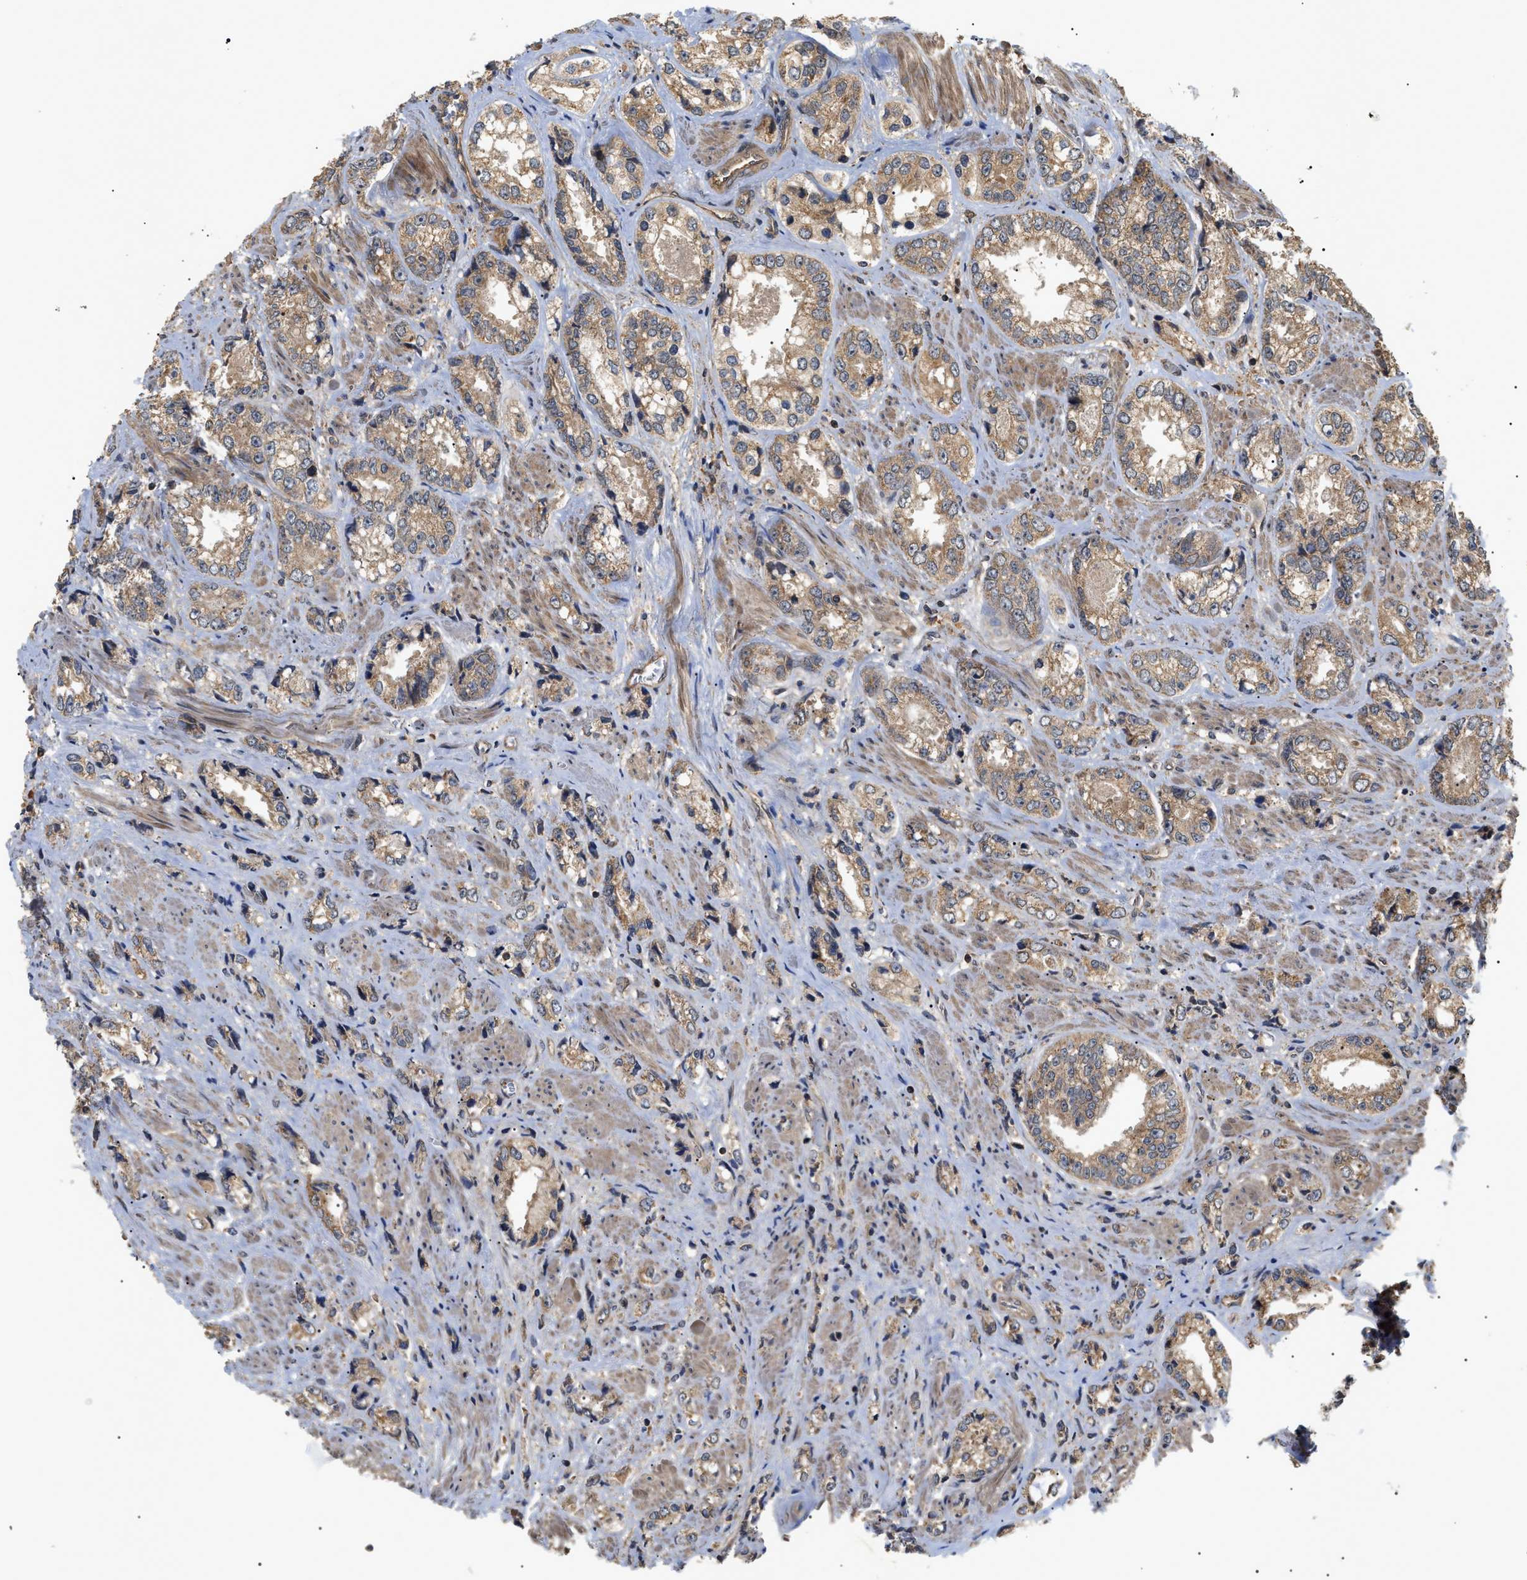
{"staining": {"intensity": "moderate", "quantity": ">75%", "location": "cytoplasmic/membranous"}, "tissue": "prostate cancer", "cell_type": "Tumor cells", "image_type": "cancer", "snomed": [{"axis": "morphology", "description": "Adenocarcinoma, High grade"}, {"axis": "topography", "description": "Prostate"}], "caption": "Adenocarcinoma (high-grade) (prostate) stained for a protein demonstrates moderate cytoplasmic/membranous positivity in tumor cells. The protein of interest is stained brown, and the nuclei are stained in blue (DAB (3,3'-diaminobenzidine) IHC with brightfield microscopy, high magnification).", "gene": "ASTL", "patient": {"sex": "male", "age": 61}}